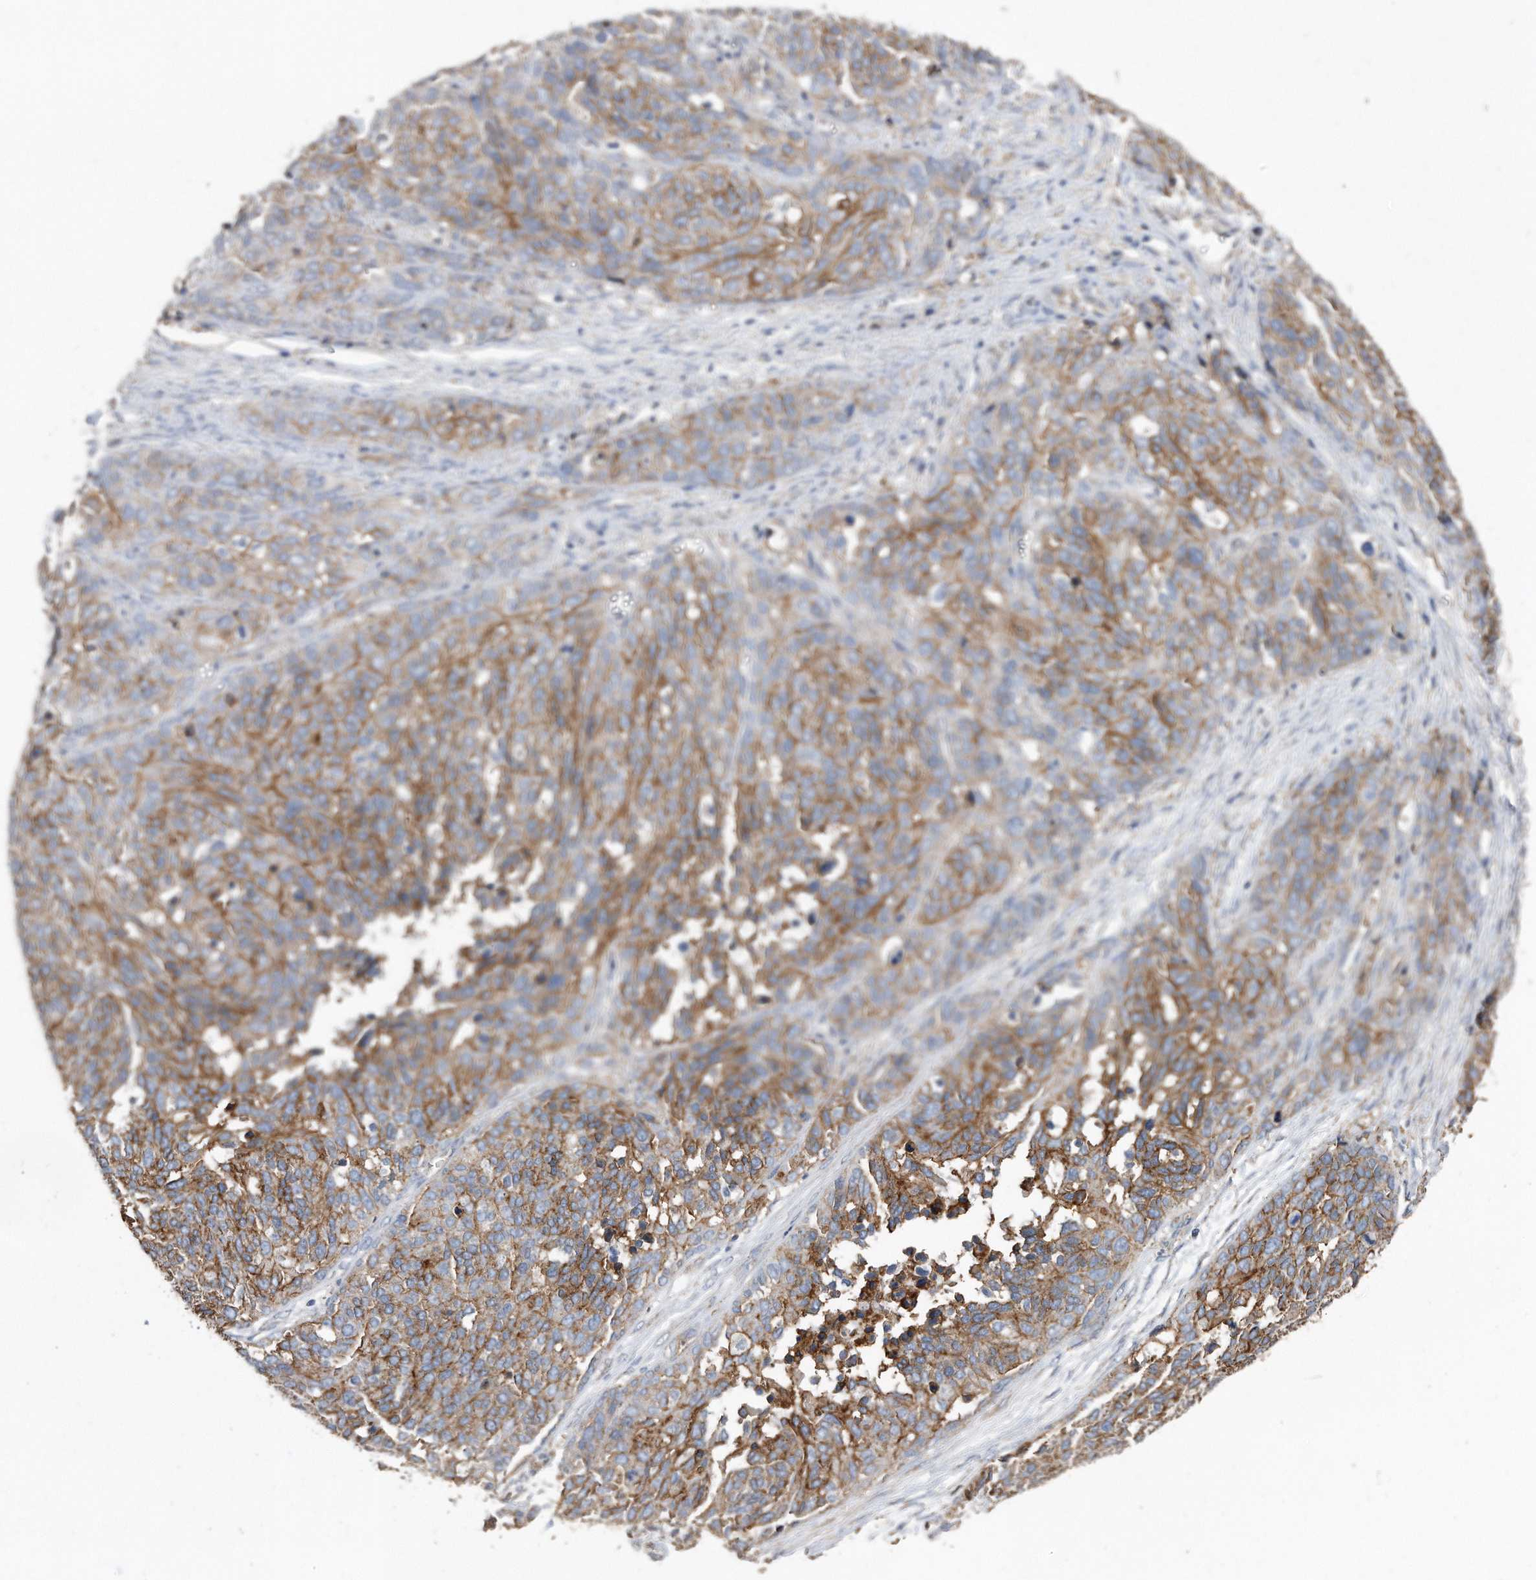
{"staining": {"intensity": "moderate", "quantity": ">75%", "location": "cytoplasmic/membranous"}, "tissue": "ovarian cancer", "cell_type": "Tumor cells", "image_type": "cancer", "snomed": [{"axis": "morphology", "description": "Cystadenocarcinoma, serous, NOS"}, {"axis": "topography", "description": "Ovary"}], "caption": "The micrograph reveals a brown stain indicating the presence of a protein in the cytoplasmic/membranous of tumor cells in ovarian cancer (serous cystadenocarcinoma). Using DAB (3,3'-diaminobenzidine) (brown) and hematoxylin (blue) stains, captured at high magnification using brightfield microscopy.", "gene": "CDCP1", "patient": {"sex": "female", "age": 44}}